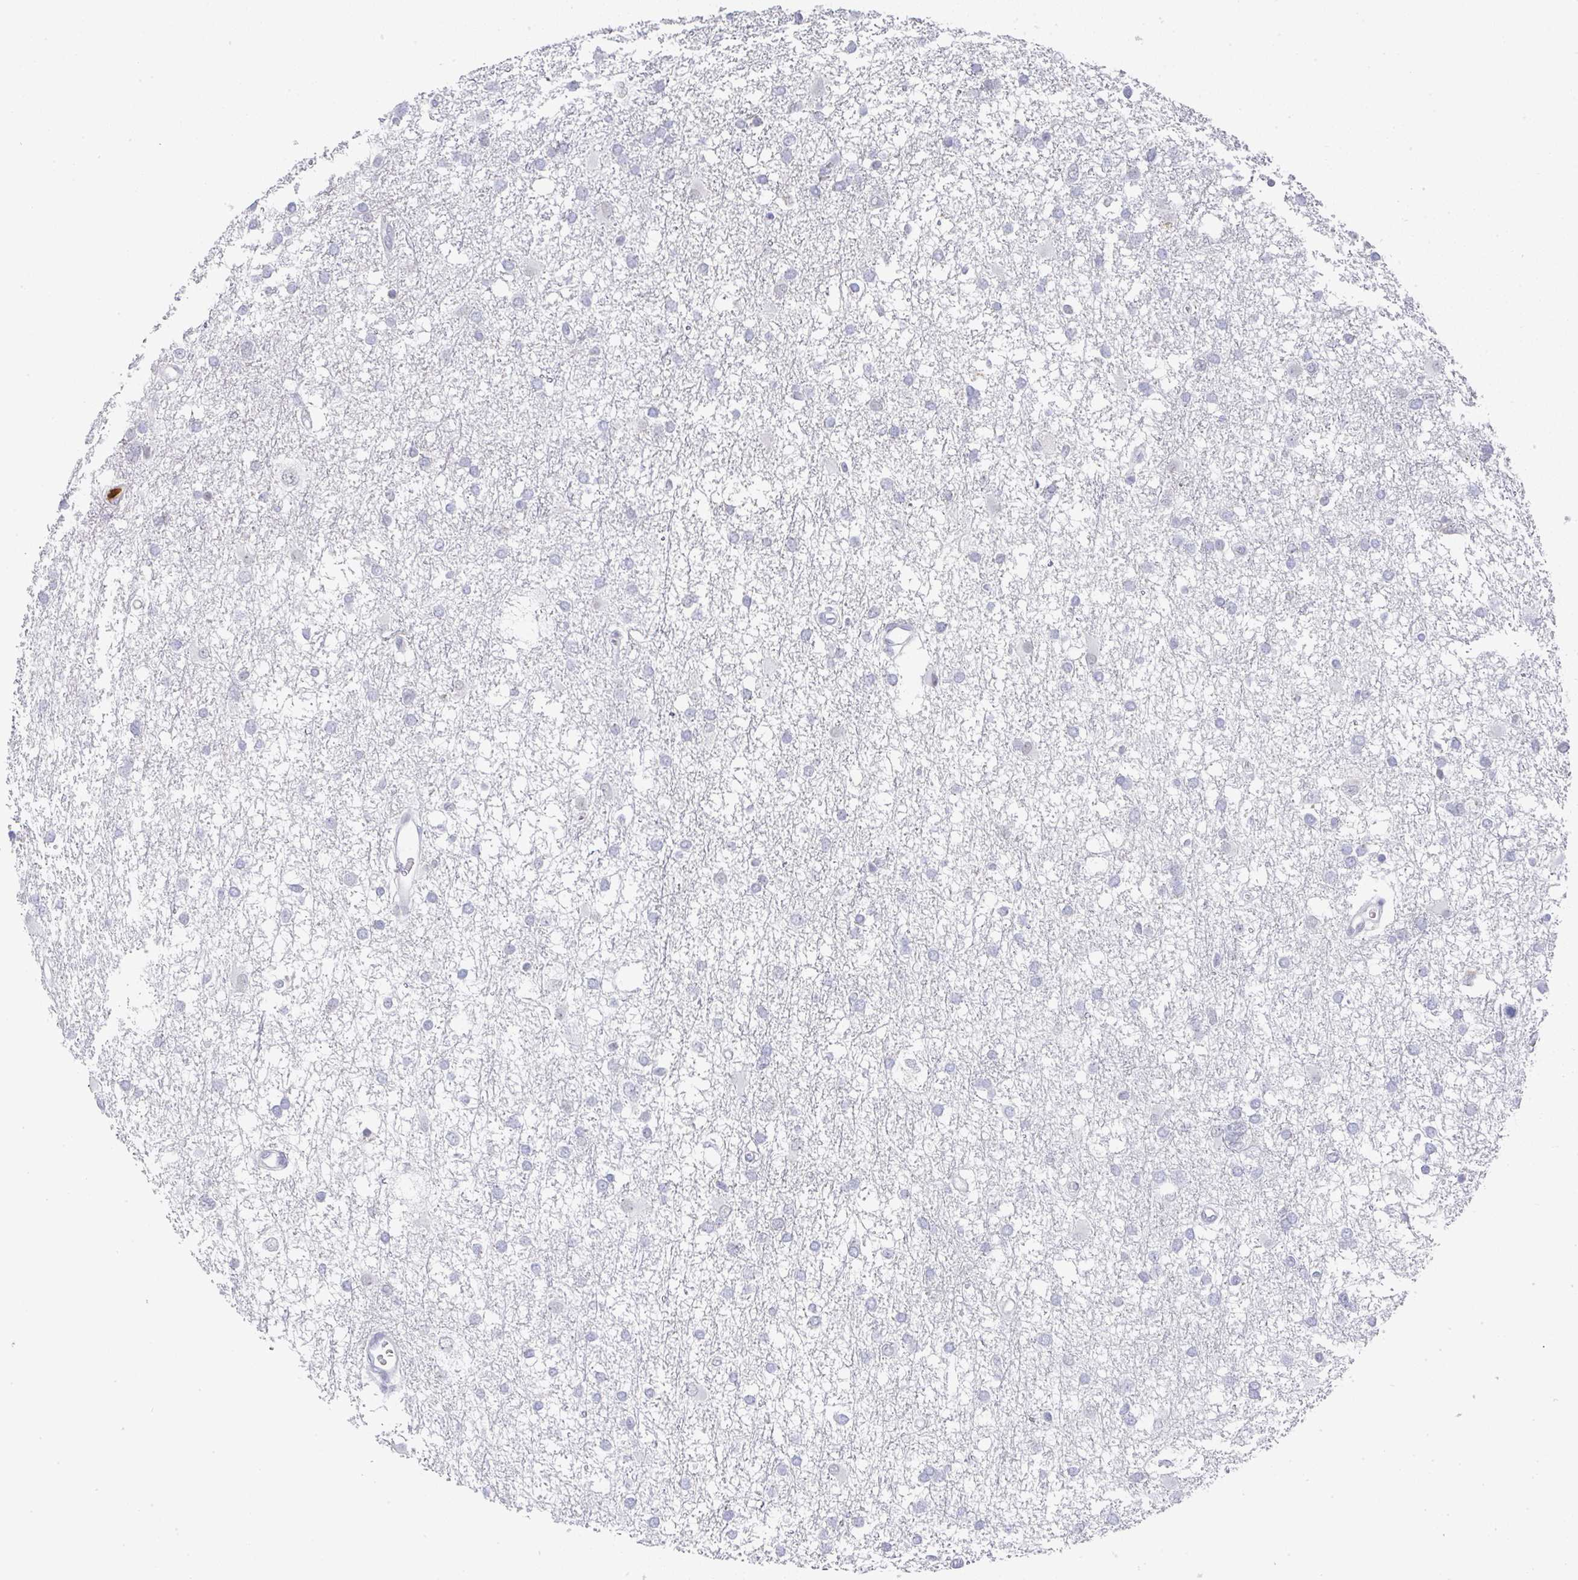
{"staining": {"intensity": "negative", "quantity": "none", "location": "none"}, "tissue": "glioma", "cell_type": "Tumor cells", "image_type": "cancer", "snomed": [{"axis": "morphology", "description": "Glioma, malignant, High grade"}, {"axis": "topography", "description": "Brain"}], "caption": "Human glioma stained for a protein using immunohistochemistry shows no positivity in tumor cells.", "gene": "NCF1", "patient": {"sex": "male", "age": 61}}